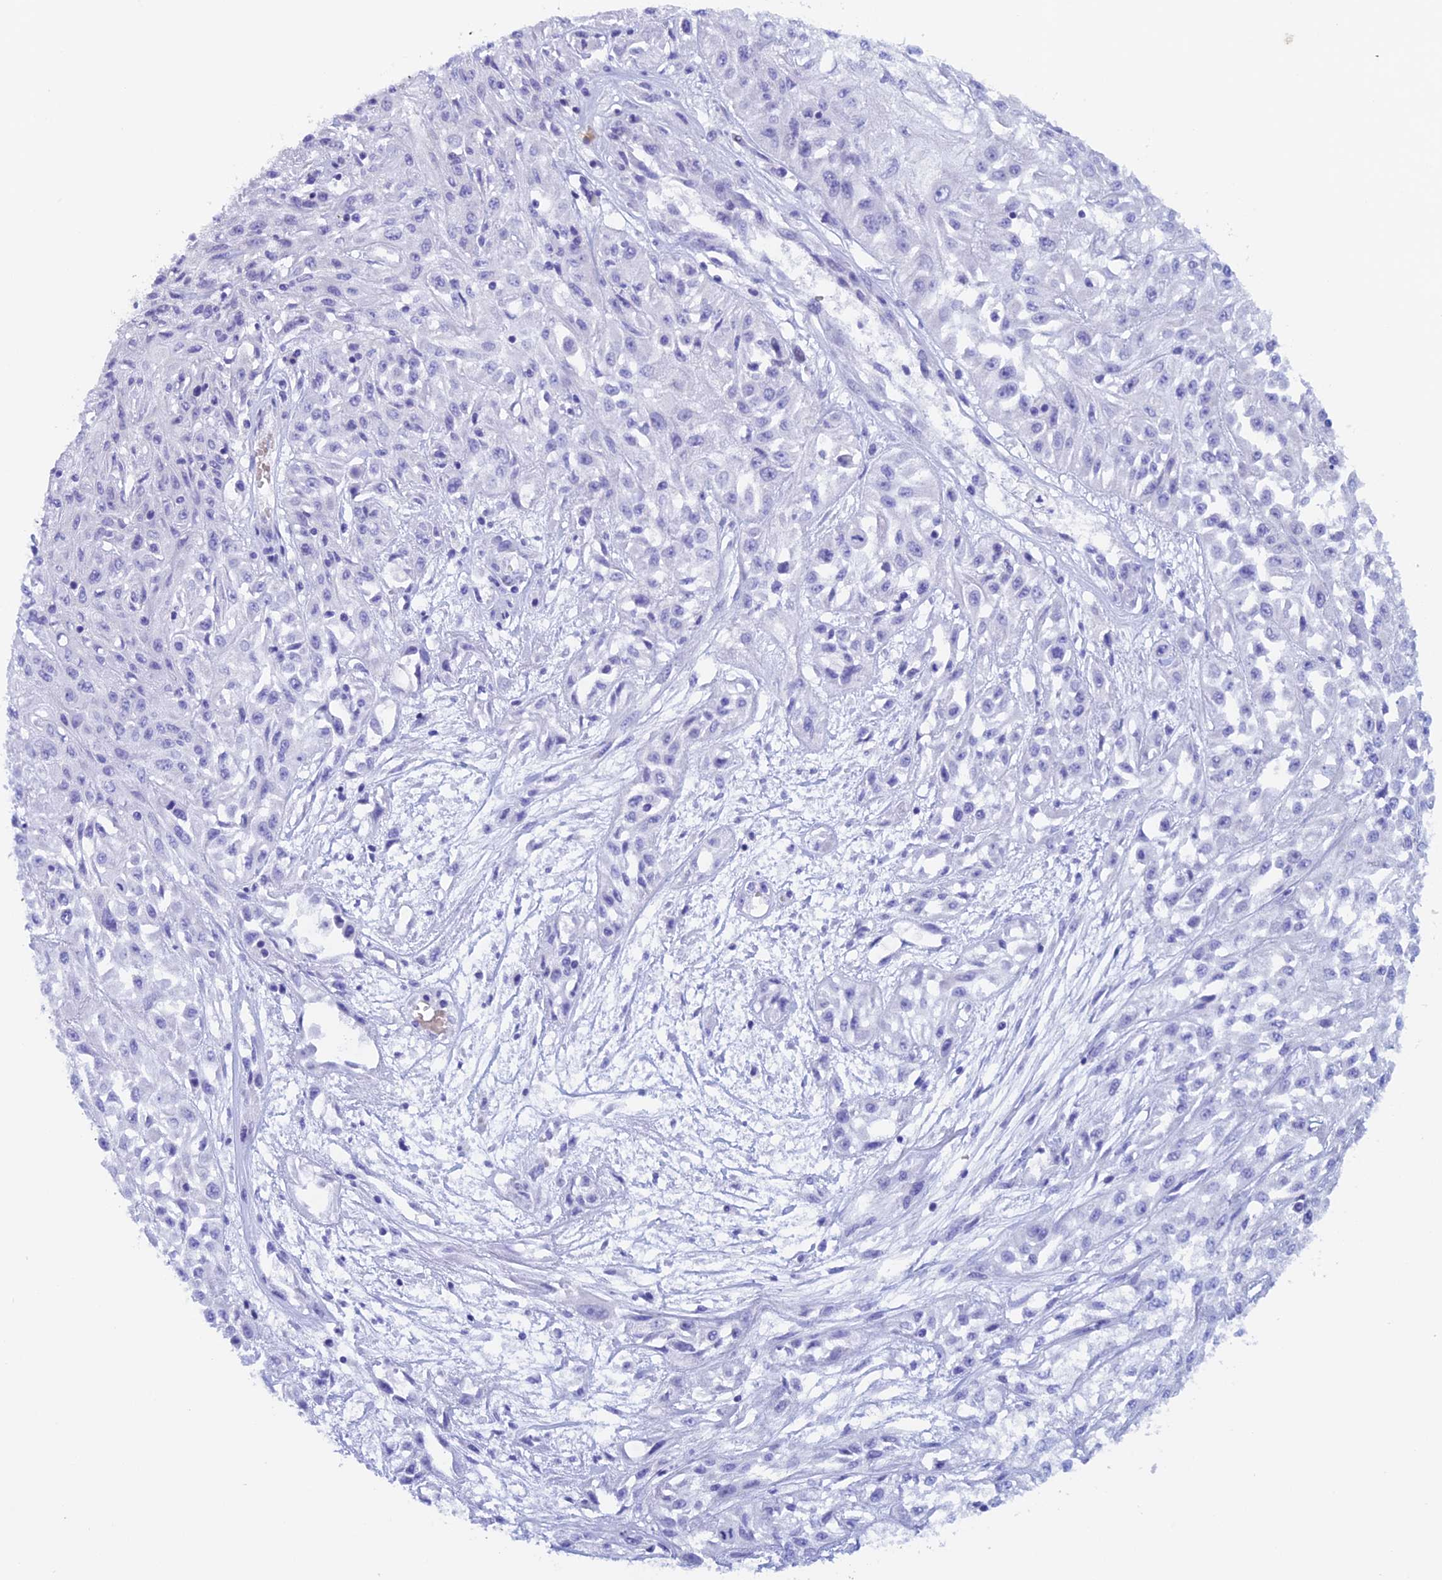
{"staining": {"intensity": "negative", "quantity": "none", "location": "none"}, "tissue": "skin cancer", "cell_type": "Tumor cells", "image_type": "cancer", "snomed": [{"axis": "morphology", "description": "Squamous cell carcinoma, NOS"}, {"axis": "morphology", "description": "Squamous cell carcinoma, metastatic, NOS"}, {"axis": "topography", "description": "Skin"}, {"axis": "topography", "description": "Lymph node"}], "caption": "Skin cancer was stained to show a protein in brown. There is no significant positivity in tumor cells. The staining is performed using DAB (3,3'-diaminobenzidine) brown chromogen with nuclei counter-stained in using hematoxylin.", "gene": "PSMC3IP", "patient": {"sex": "male", "age": 75}}